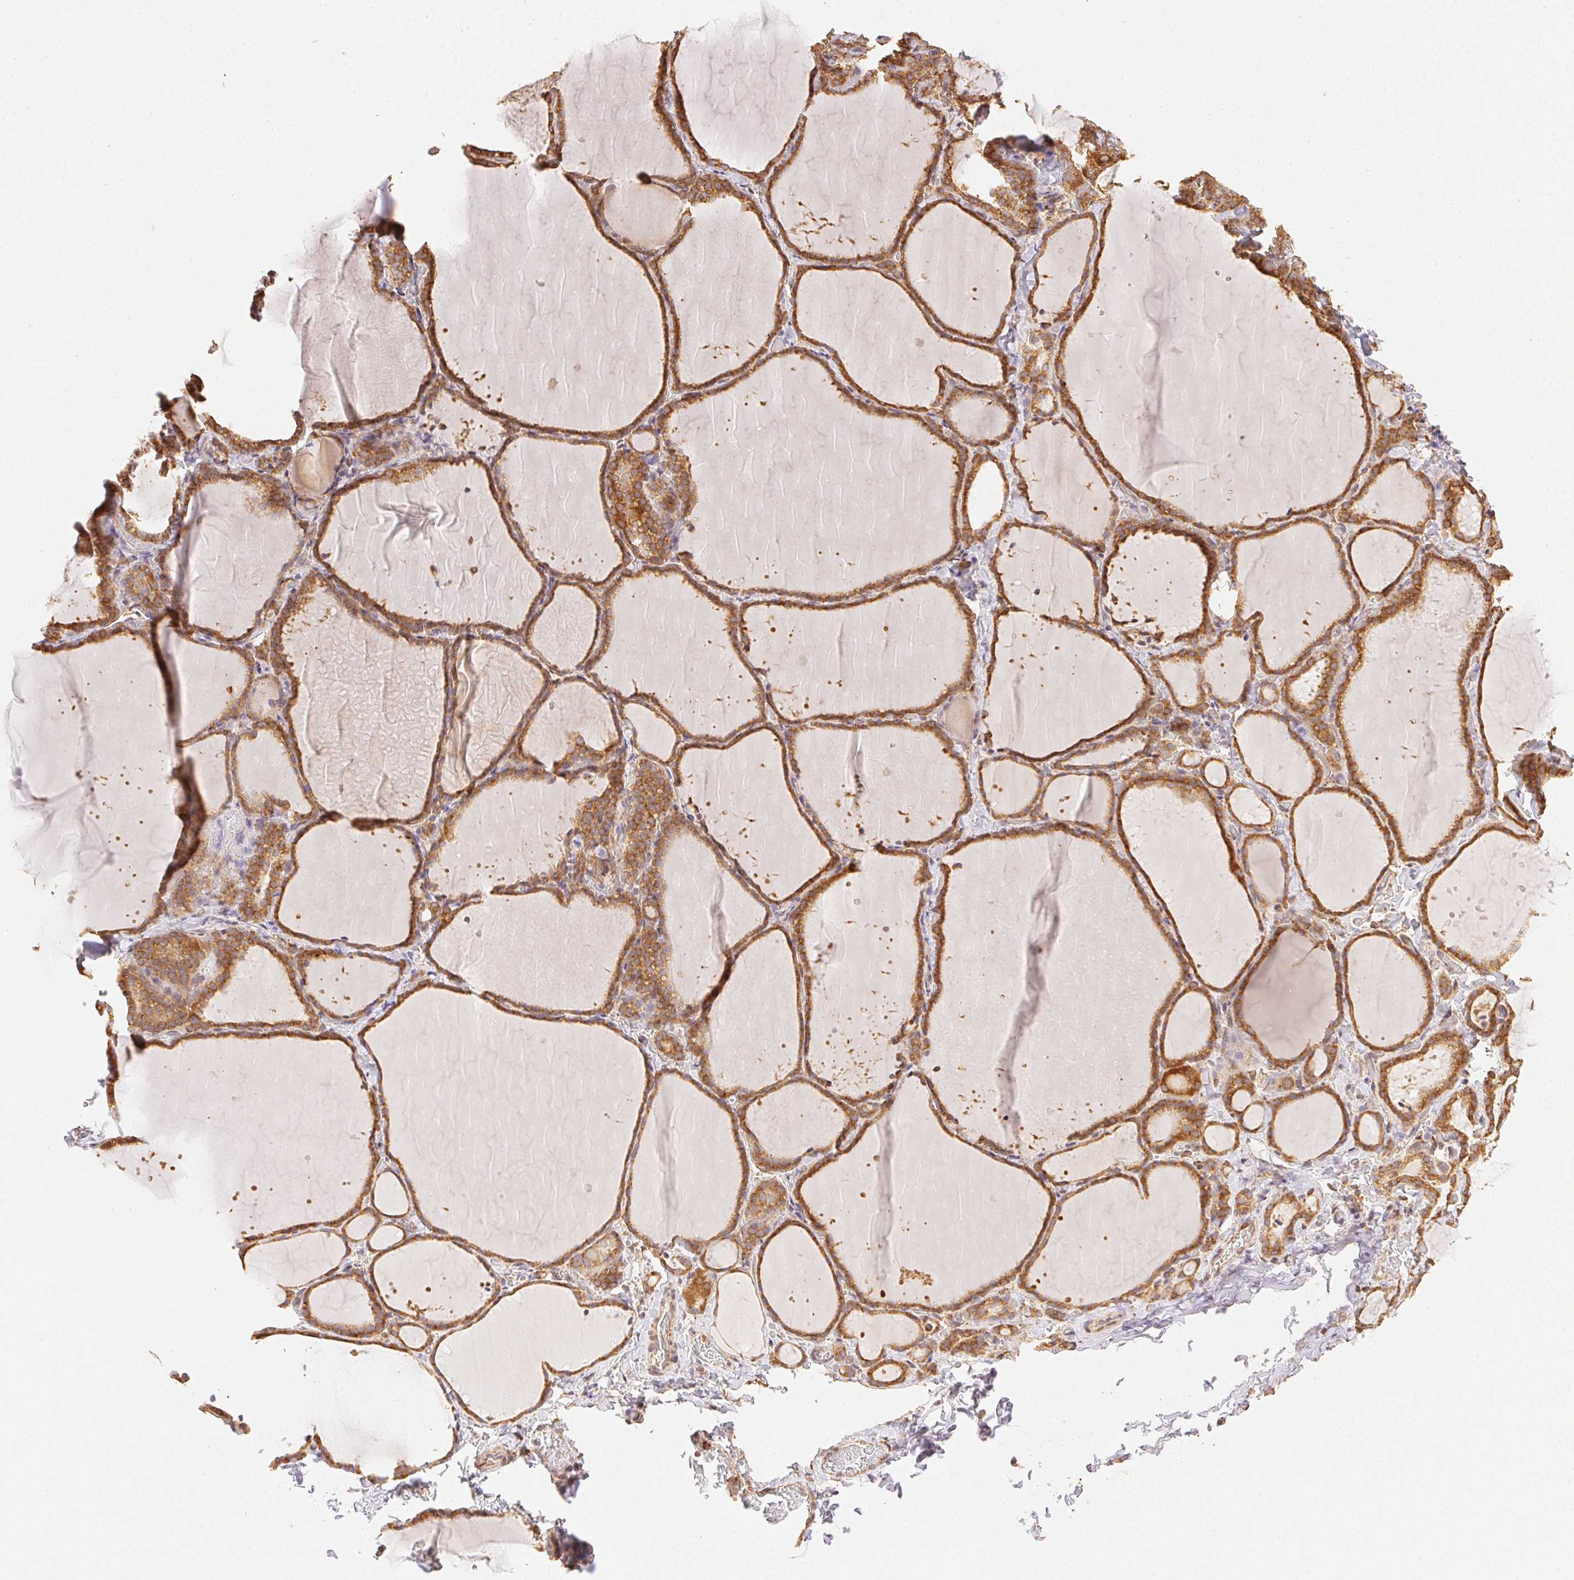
{"staining": {"intensity": "moderate", "quantity": ">75%", "location": "cytoplasmic/membranous"}, "tissue": "thyroid gland", "cell_type": "Glandular cells", "image_type": "normal", "snomed": [{"axis": "morphology", "description": "Normal tissue, NOS"}, {"axis": "topography", "description": "Thyroid gland"}], "caption": "Thyroid gland was stained to show a protein in brown. There is medium levels of moderate cytoplasmic/membranous positivity in approximately >75% of glandular cells. (Stains: DAB in brown, nuclei in blue, Microscopy: brightfield microscopy at high magnification).", "gene": "ENTREP1", "patient": {"sex": "female", "age": 22}}